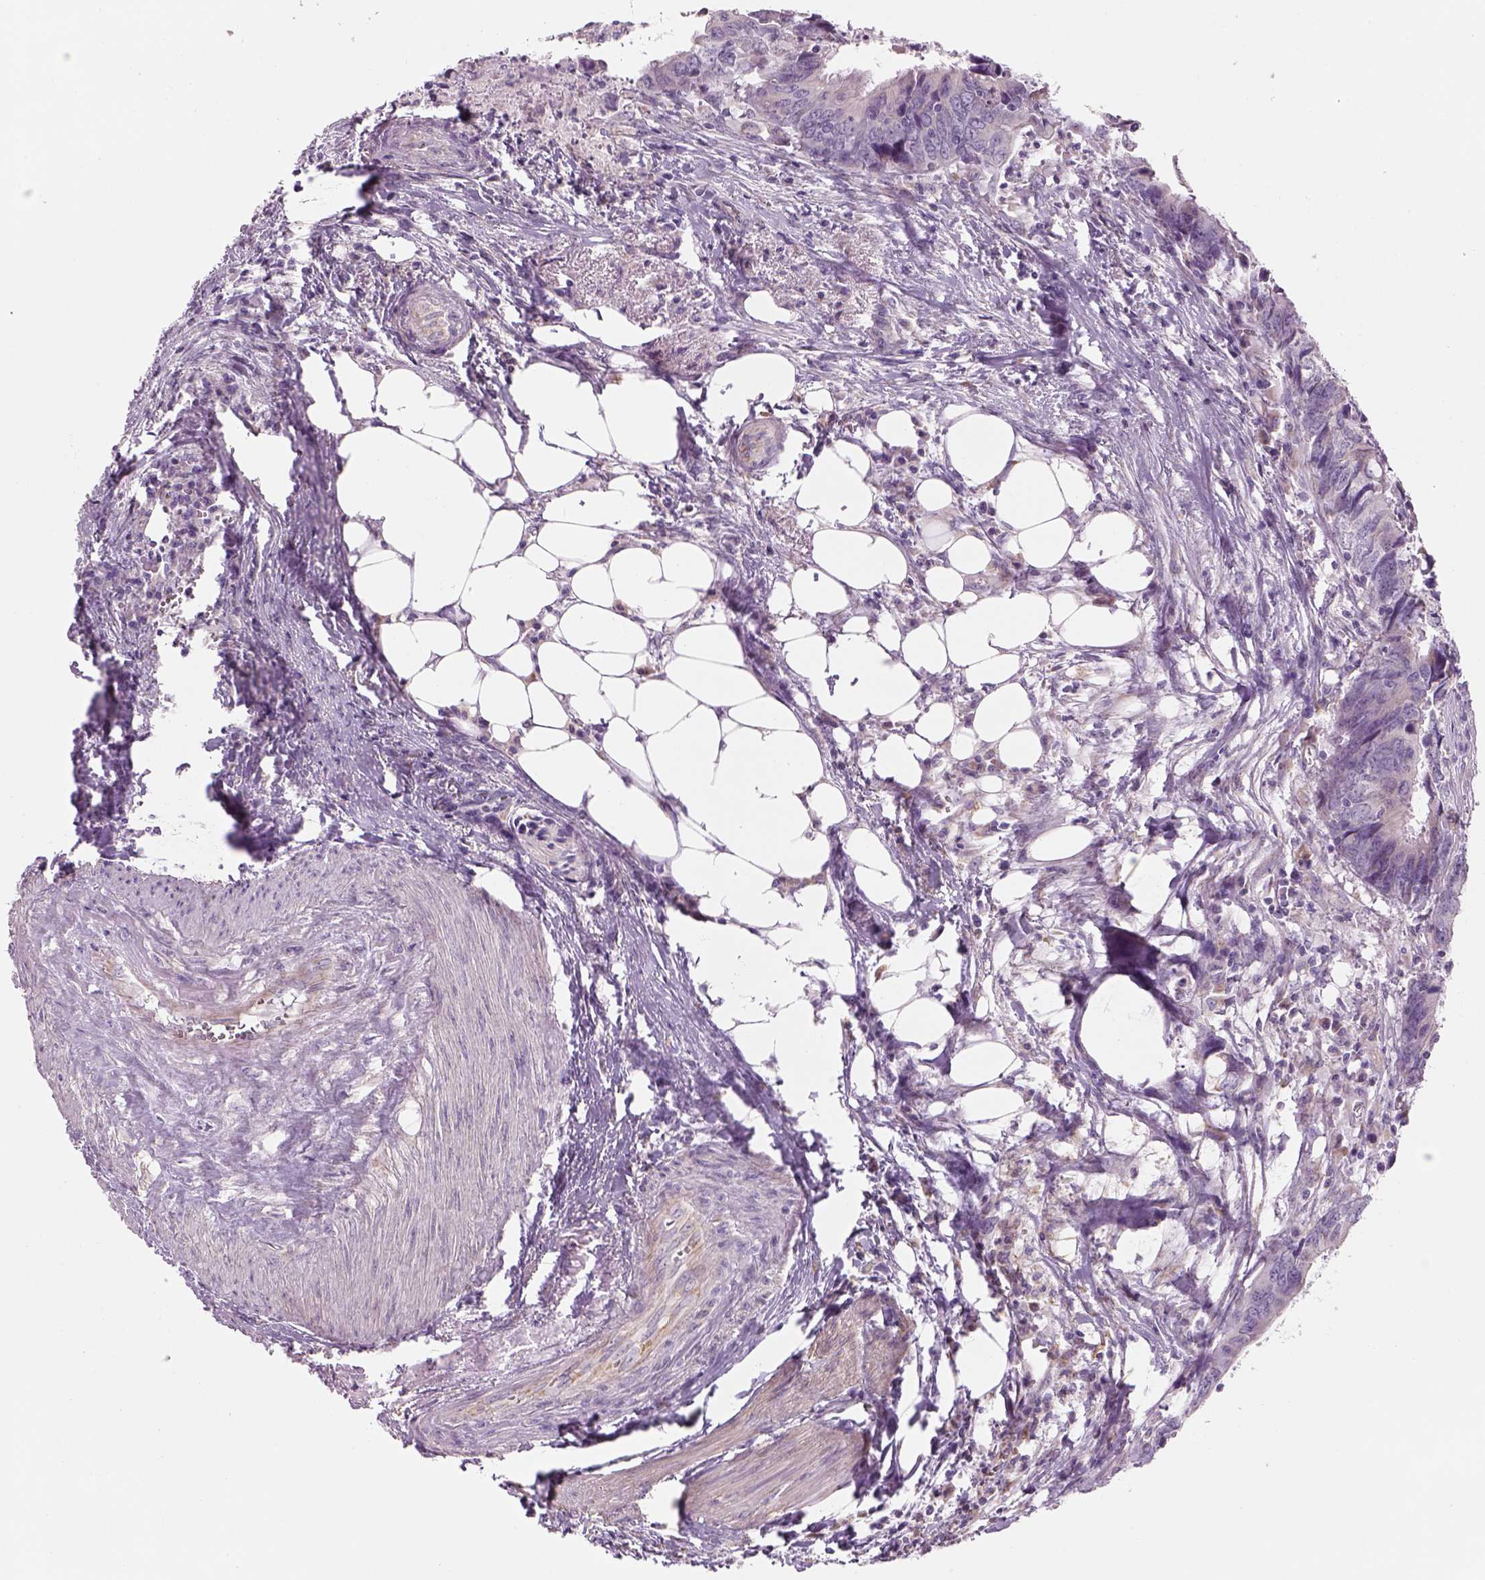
{"staining": {"intensity": "weak", "quantity": "<25%", "location": "cytoplasmic/membranous"}, "tissue": "colorectal cancer", "cell_type": "Tumor cells", "image_type": "cancer", "snomed": [{"axis": "morphology", "description": "Adenocarcinoma, NOS"}, {"axis": "topography", "description": "Colon"}], "caption": "A high-resolution micrograph shows immunohistochemistry (IHC) staining of colorectal adenocarcinoma, which displays no significant positivity in tumor cells.", "gene": "IFT52", "patient": {"sex": "female", "age": 82}}